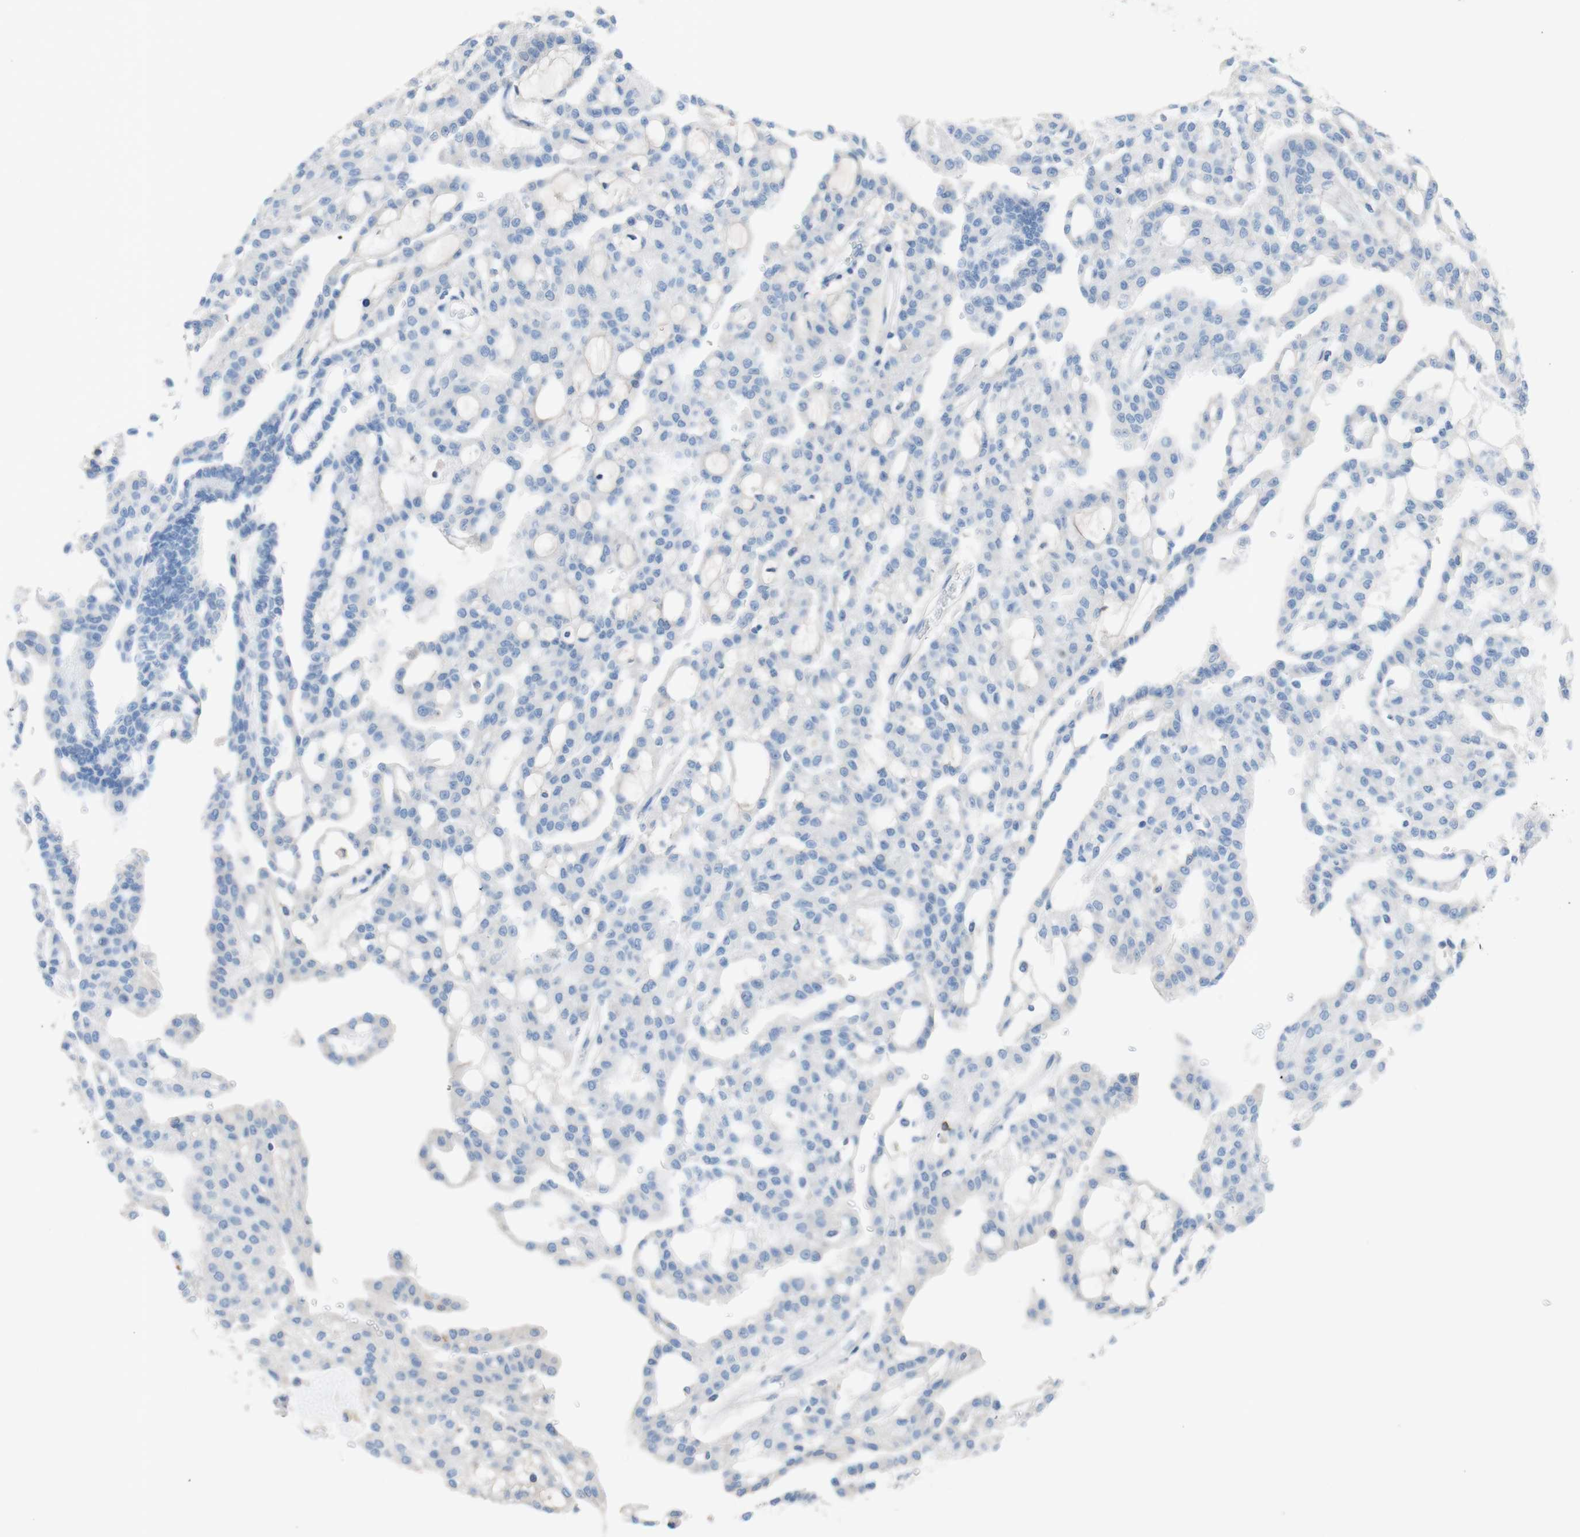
{"staining": {"intensity": "negative", "quantity": "none", "location": "none"}, "tissue": "renal cancer", "cell_type": "Tumor cells", "image_type": "cancer", "snomed": [{"axis": "morphology", "description": "Adenocarcinoma, NOS"}, {"axis": "topography", "description": "Kidney"}], "caption": "The micrograph reveals no staining of tumor cells in adenocarcinoma (renal).", "gene": "PACSIN1", "patient": {"sex": "male", "age": 63}}